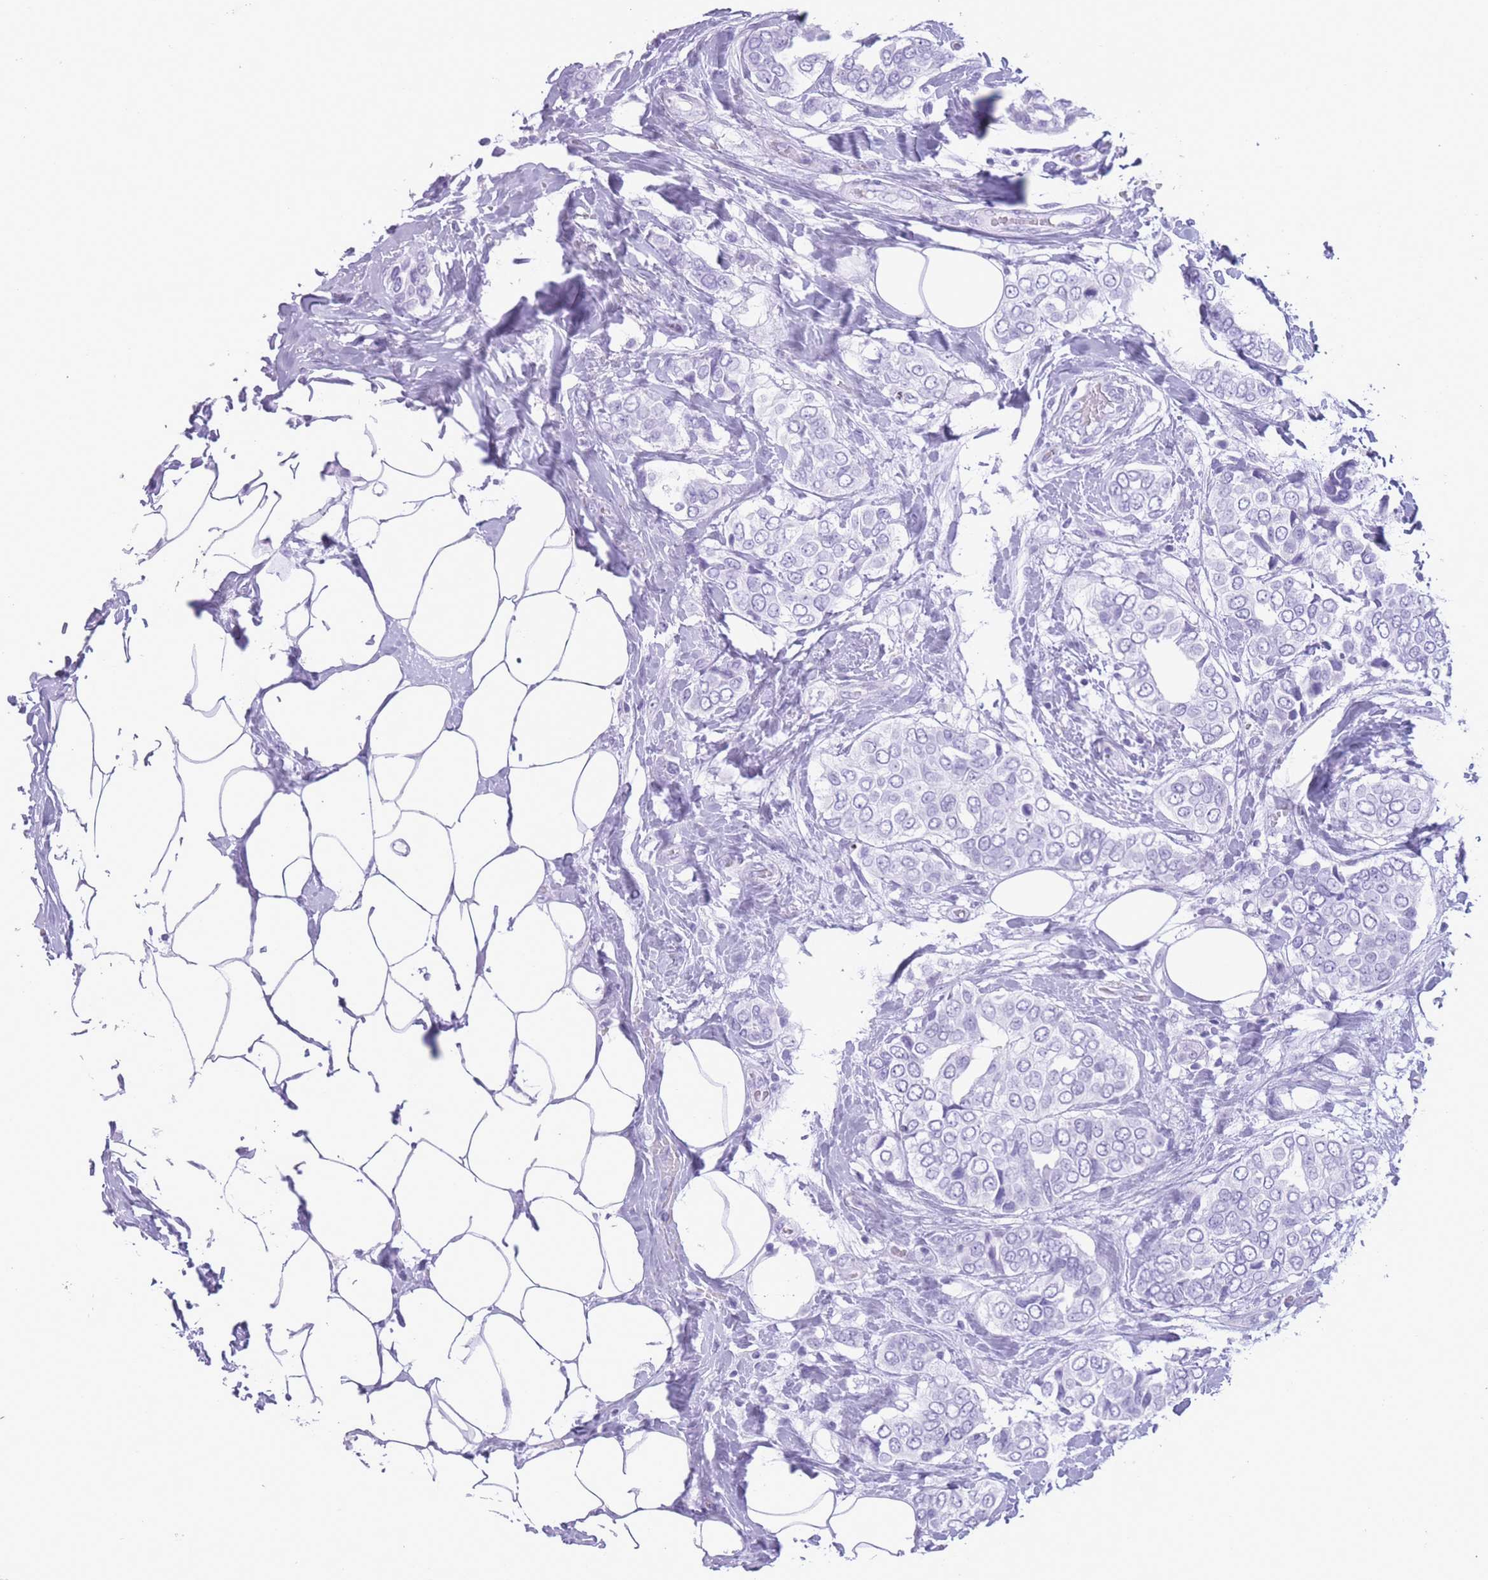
{"staining": {"intensity": "negative", "quantity": "none", "location": "none"}, "tissue": "breast cancer", "cell_type": "Tumor cells", "image_type": "cancer", "snomed": [{"axis": "morphology", "description": "Lobular carcinoma"}, {"axis": "topography", "description": "Breast"}], "caption": "Immunohistochemical staining of lobular carcinoma (breast) demonstrates no significant positivity in tumor cells.", "gene": "OR4F21", "patient": {"sex": "female", "age": 51}}